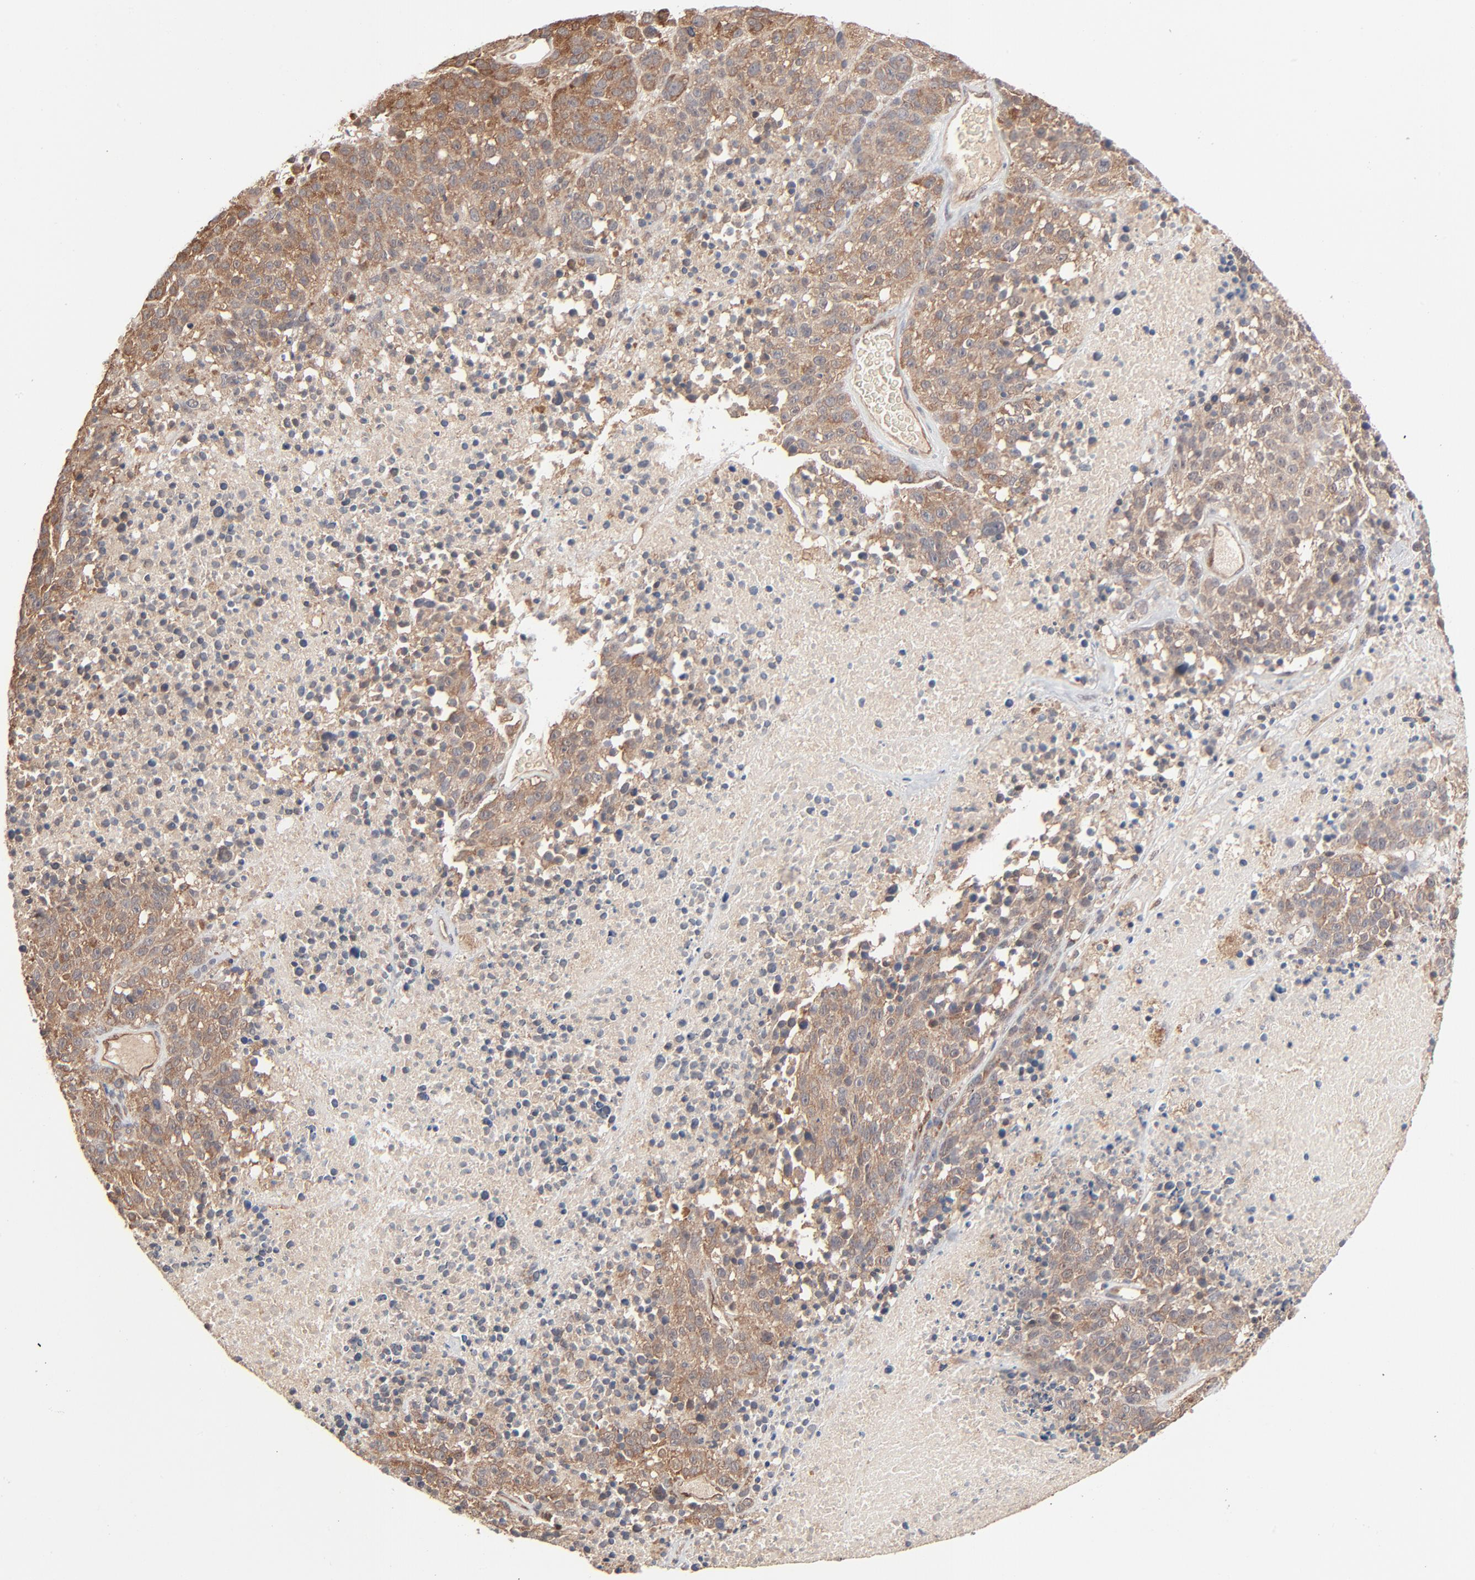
{"staining": {"intensity": "moderate", "quantity": ">75%", "location": "cytoplasmic/membranous"}, "tissue": "melanoma", "cell_type": "Tumor cells", "image_type": "cancer", "snomed": [{"axis": "morphology", "description": "Malignant melanoma, Metastatic site"}, {"axis": "topography", "description": "Cerebral cortex"}], "caption": "DAB (3,3'-diaminobenzidine) immunohistochemical staining of human melanoma demonstrates moderate cytoplasmic/membranous protein staining in about >75% of tumor cells.", "gene": "ABLIM3", "patient": {"sex": "female", "age": 52}}